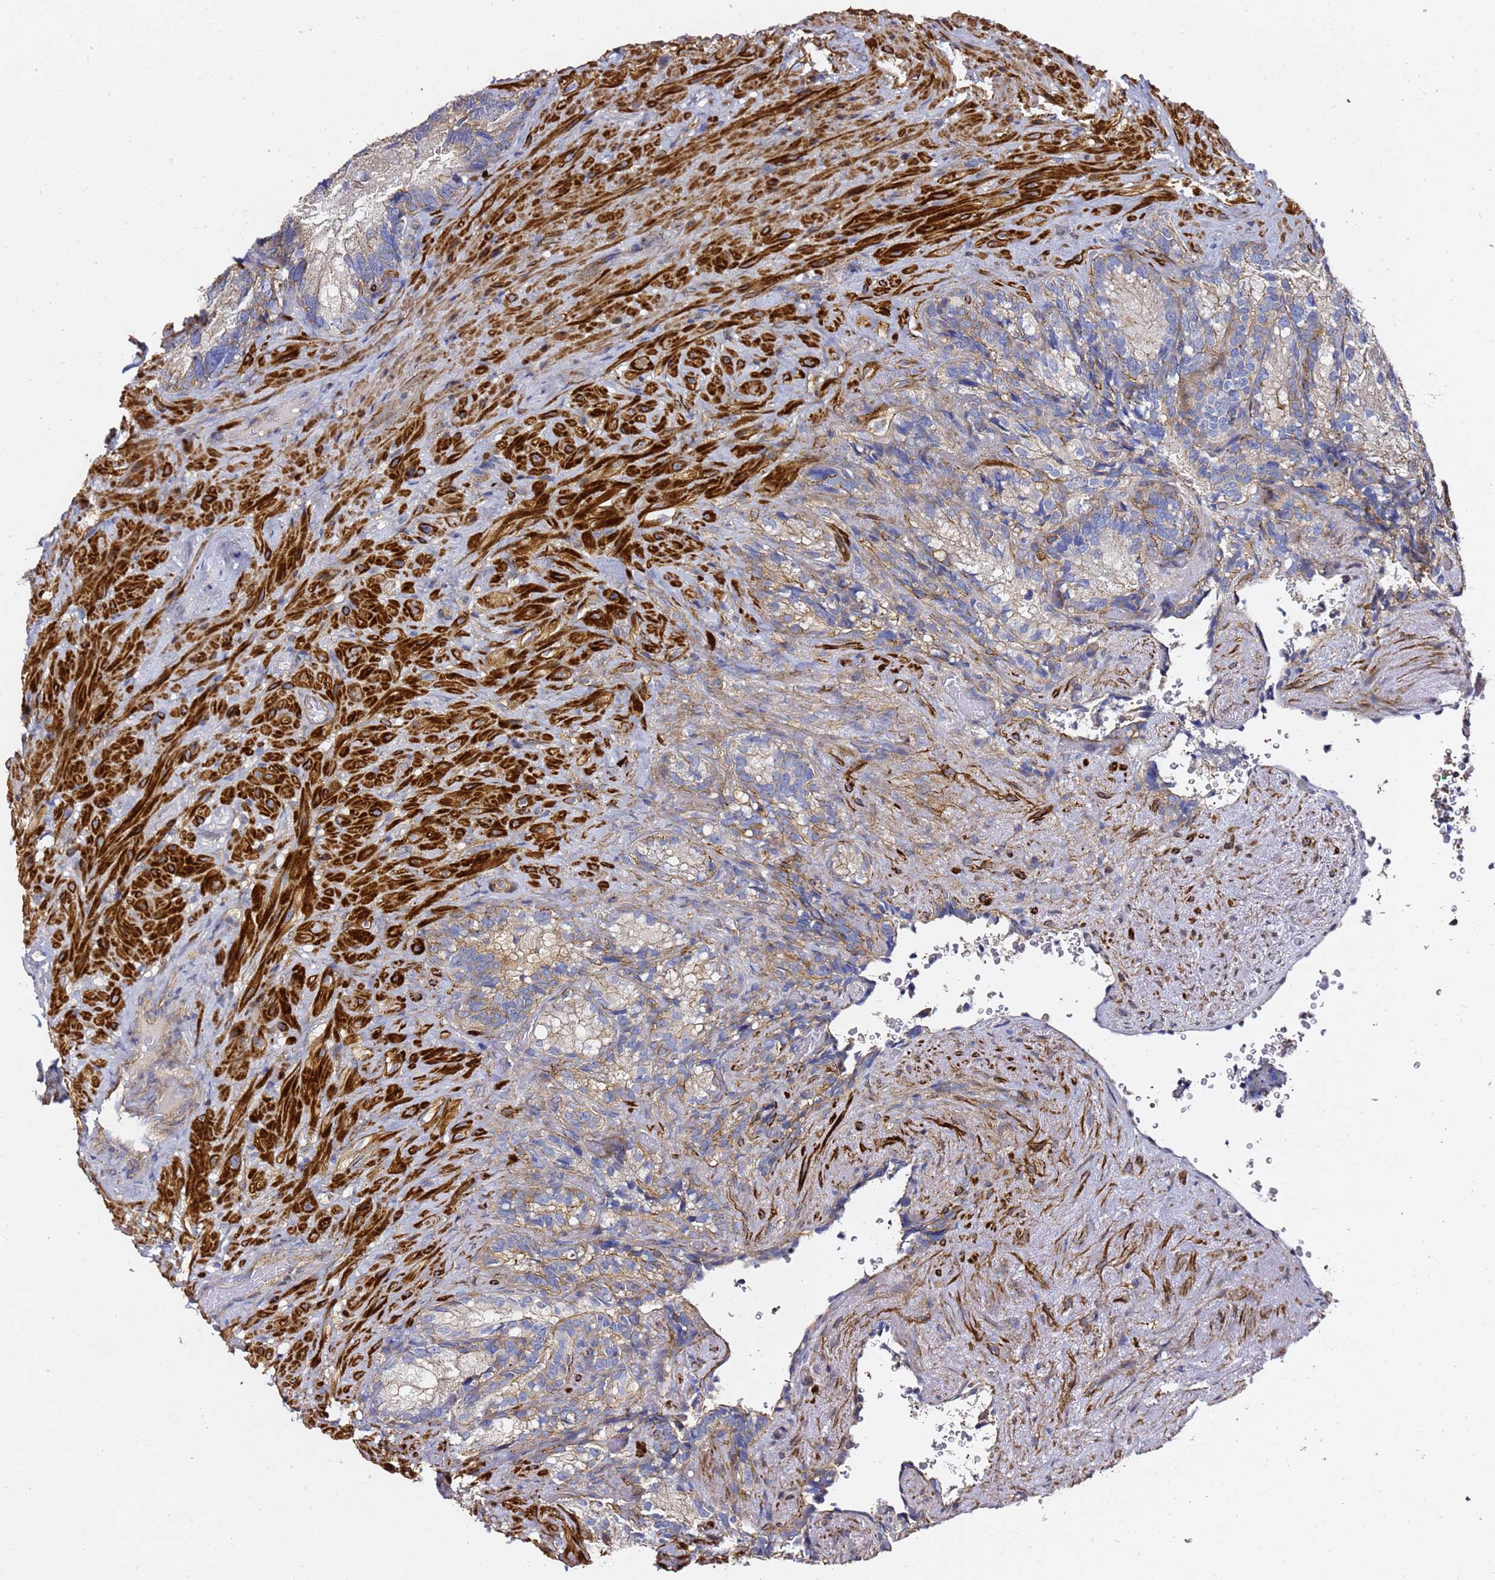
{"staining": {"intensity": "weak", "quantity": "25%-75%", "location": "cytoplasmic/membranous"}, "tissue": "seminal vesicle", "cell_type": "Glandular cells", "image_type": "normal", "snomed": [{"axis": "morphology", "description": "Normal tissue, NOS"}, {"axis": "topography", "description": "Seminal veicle"}], "caption": "DAB immunohistochemical staining of unremarkable seminal vesicle shows weak cytoplasmic/membranous protein expression in approximately 25%-75% of glandular cells.", "gene": "ZFP36L2", "patient": {"sex": "male", "age": 62}}